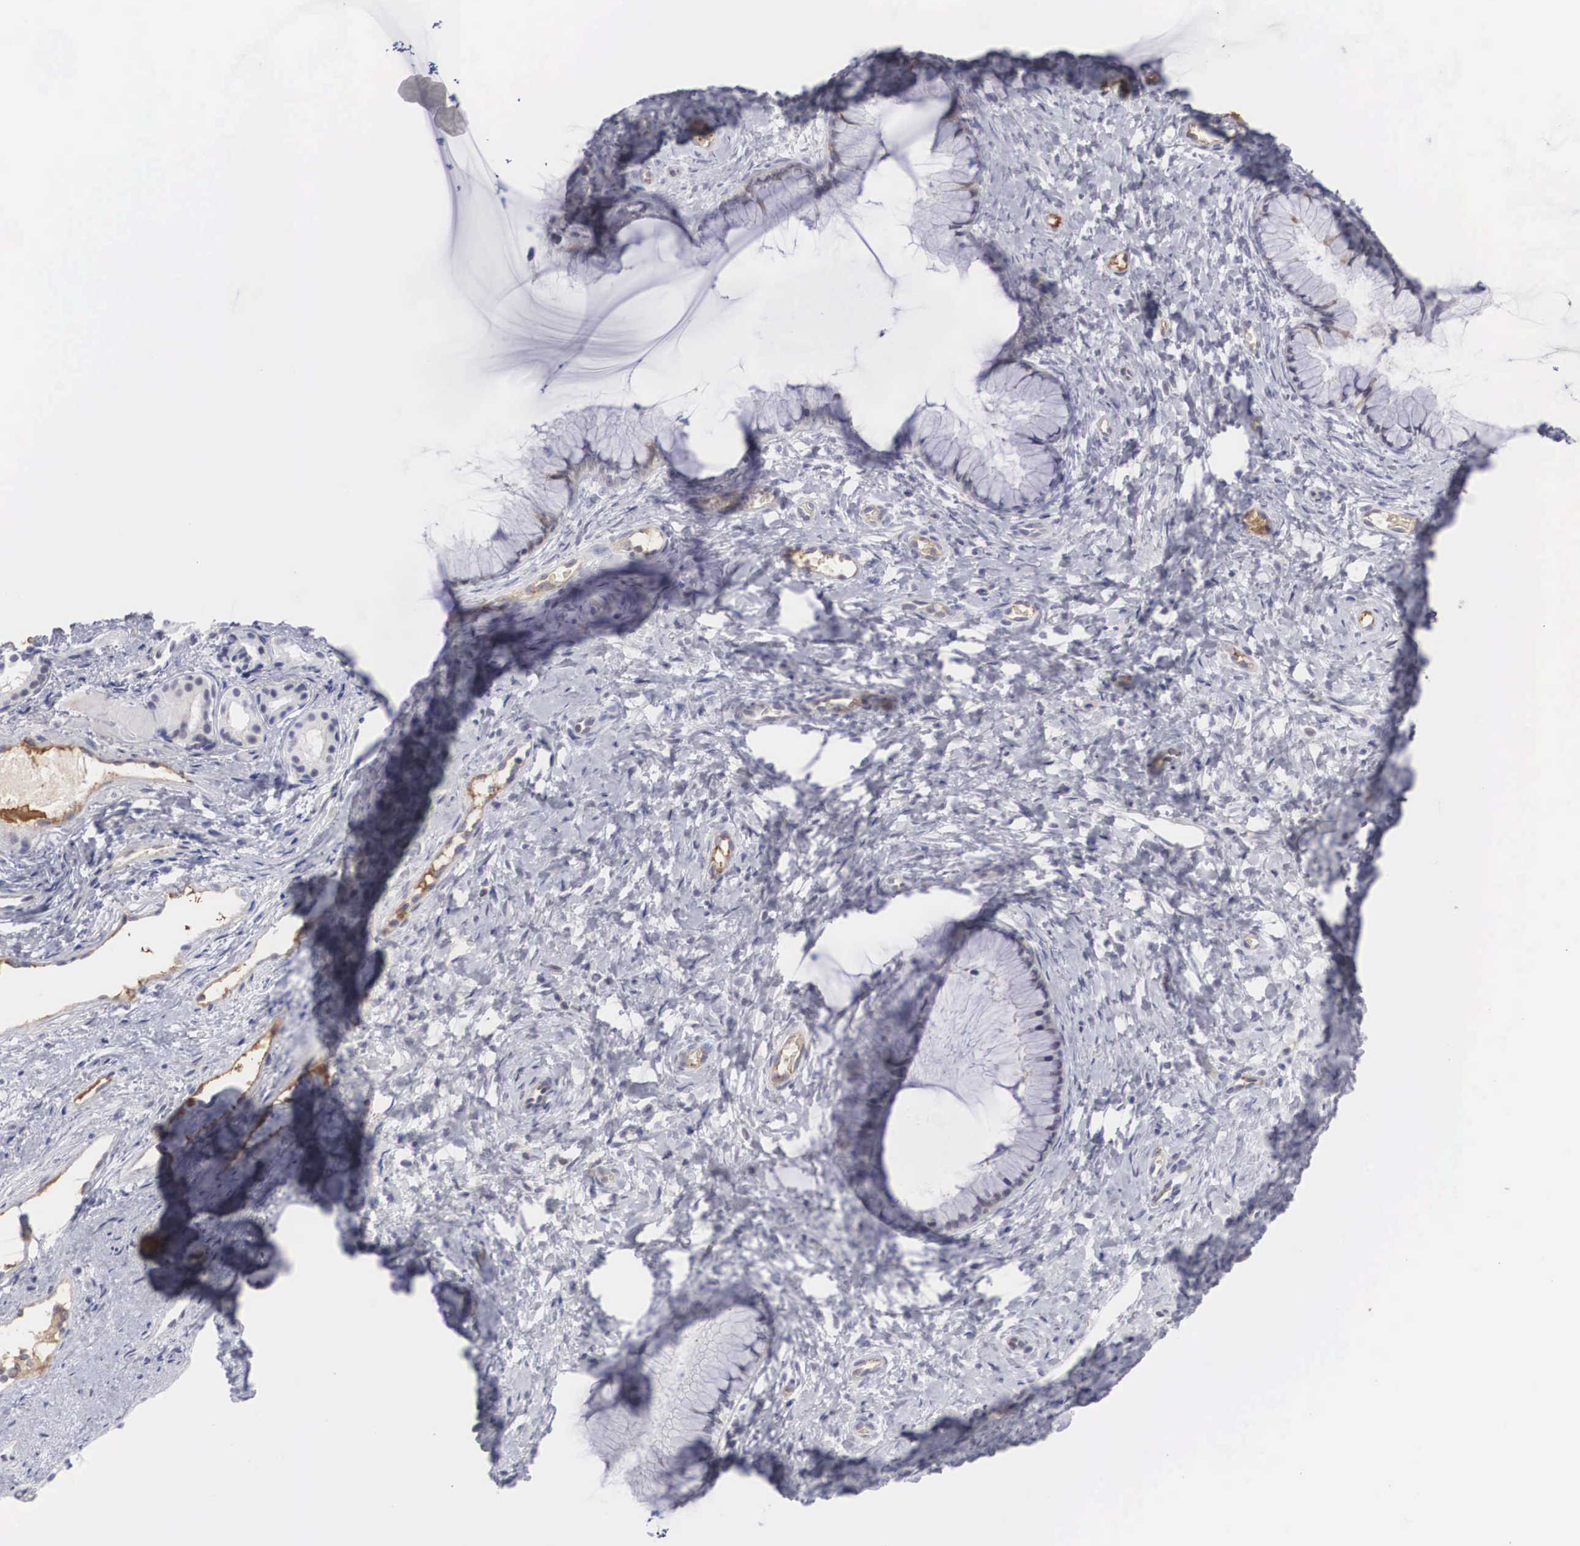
{"staining": {"intensity": "weak", "quantity": "<25%", "location": "cytoplasmic/membranous"}, "tissue": "cervix", "cell_type": "Glandular cells", "image_type": "normal", "snomed": [{"axis": "morphology", "description": "Normal tissue, NOS"}, {"axis": "topography", "description": "Cervix"}], "caption": "DAB immunohistochemical staining of unremarkable cervix exhibits no significant expression in glandular cells.", "gene": "RBPJ", "patient": {"sex": "female", "age": 53}}